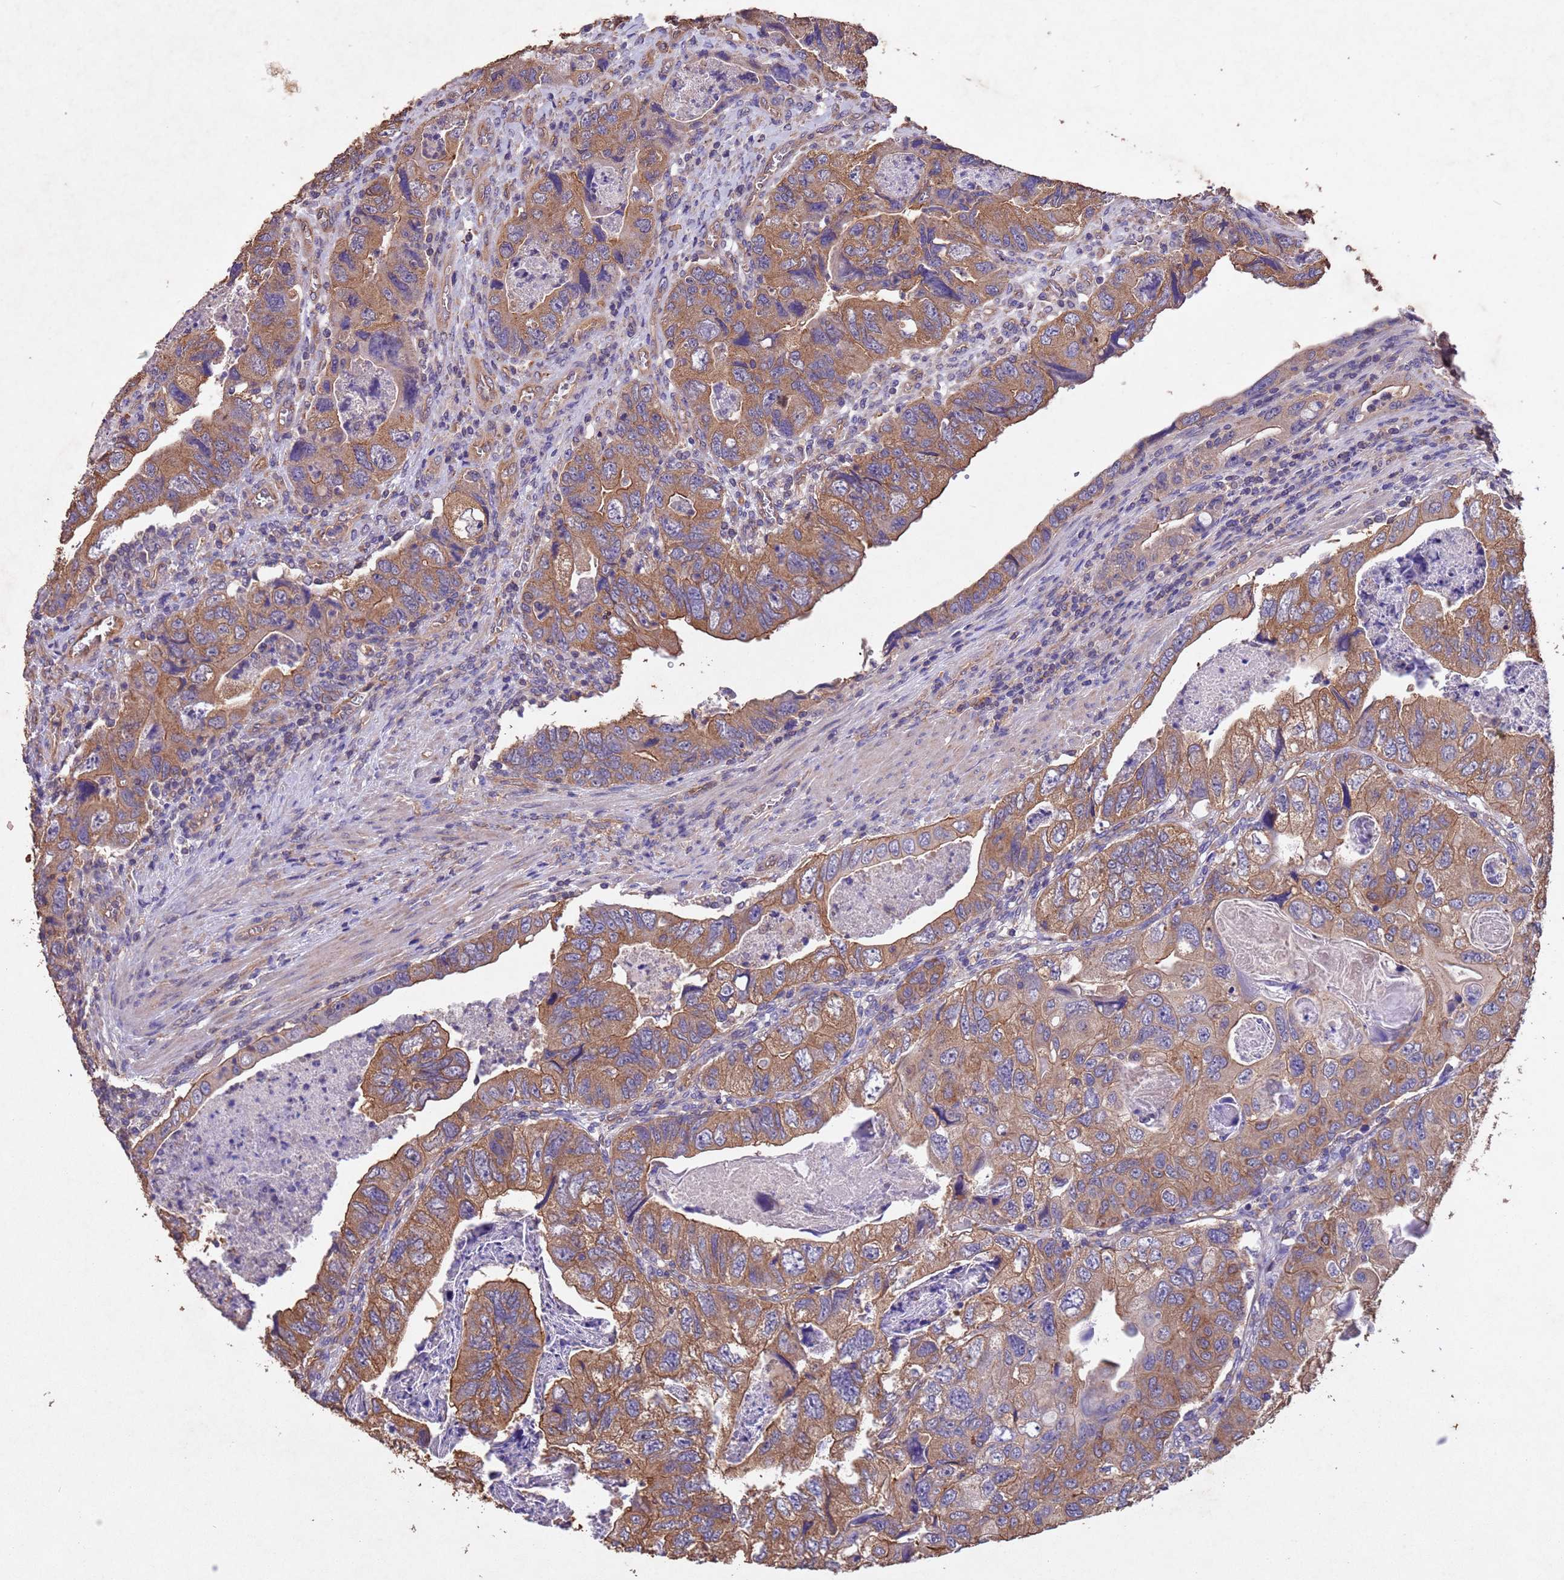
{"staining": {"intensity": "moderate", "quantity": ">75%", "location": "cytoplasmic/membranous"}, "tissue": "colorectal cancer", "cell_type": "Tumor cells", "image_type": "cancer", "snomed": [{"axis": "morphology", "description": "Adenocarcinoma, NOS"}, {"axis": "topography", "description": "Rectum"}], "caption": "IHC histopathology image of human colorectal adenocarcinoma stained for a protein (brown), which exhibits medium levels of moderate cytoplasmic/membranous positivity in approximately >75% of tumor cells.", "gene": "MTX3", "patient": {"sex": "male", "age": 63}}